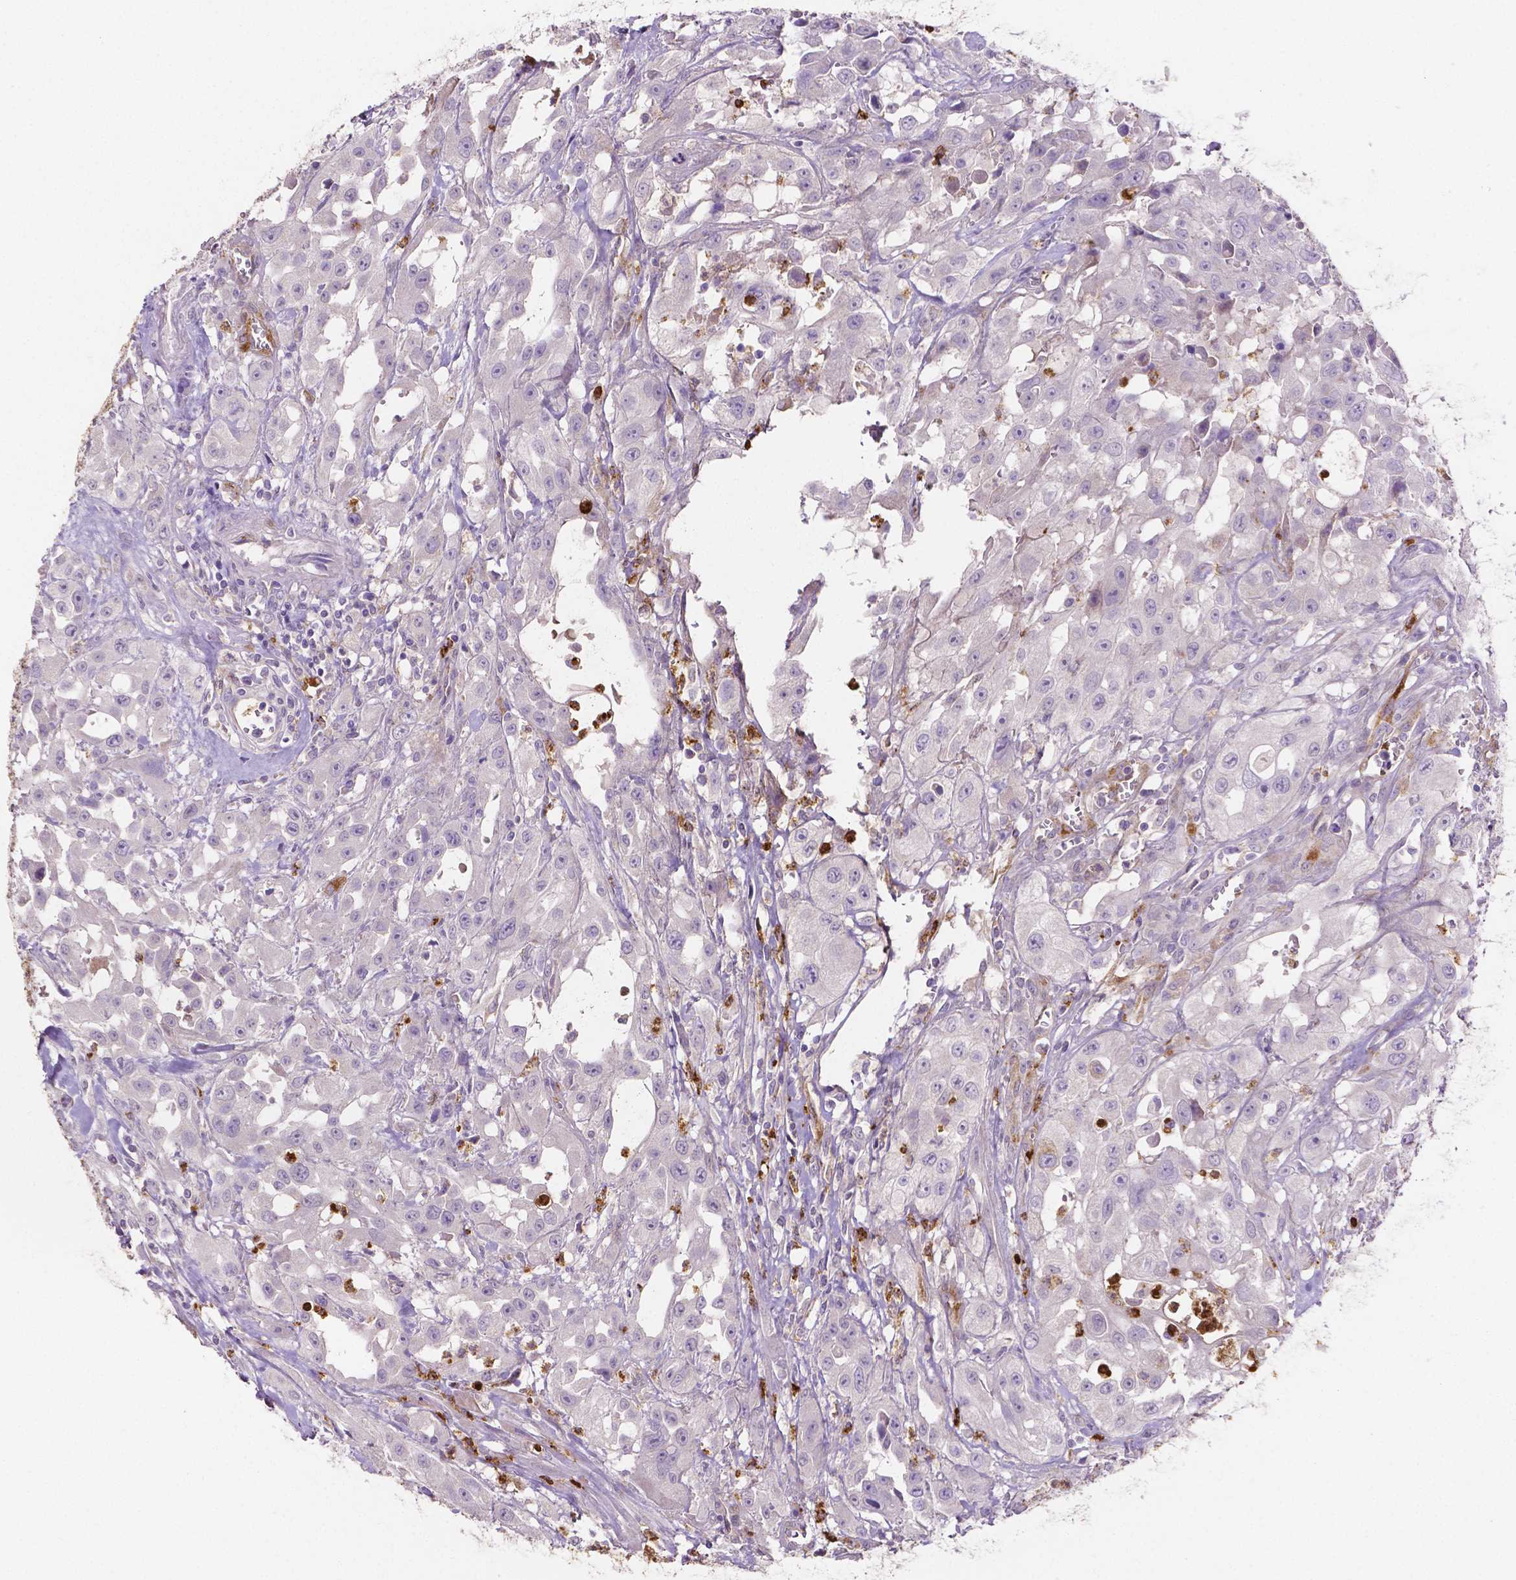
{"staining": {"intensity": "negative", "quantity": "none", "location": "none"}, "tissue": "urothelial cancer", "cell_type": "Tumor cells", "image_type": "cancer", "snomed": [{"axis": "morphology", "description": "Urothelial carcinoma, High grade"}, {"axis": "topography", "description": "Urinary bladder"}], "caption": "This is an immunohistochemistry (IHC) histopathology image of urothelial carcinoma (high-grade). There is no positivity in tumor cells.", "gene": "MMP9", "patient": {"sex": "male", "age": 79}}